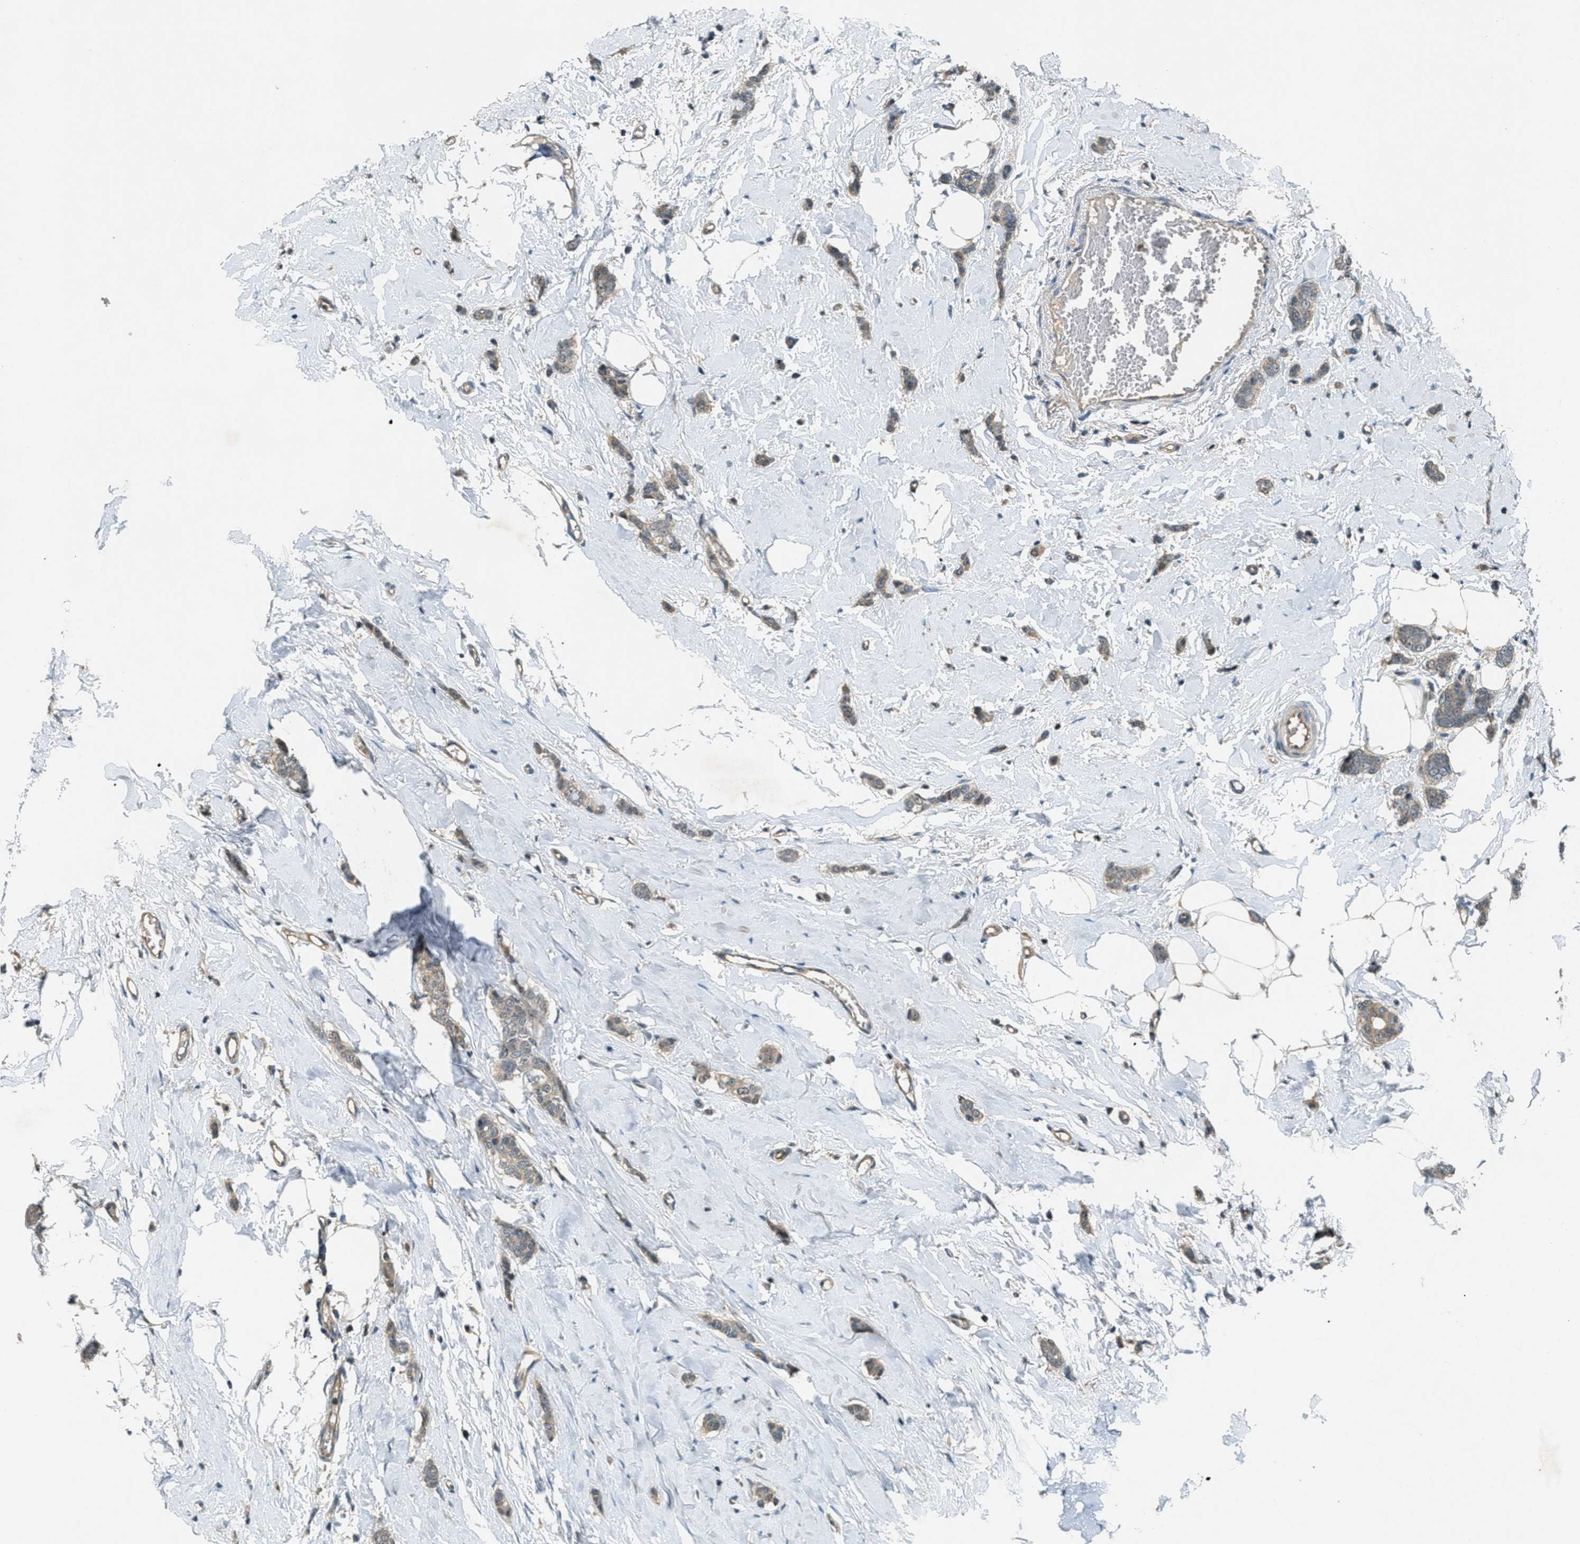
{"staining": {"intensity": "weak", "quantity": ">75%", "location": "cytoplasmic/membranous"}, "tissue": "breast cancer", "cell_type": "Tumor cells", "image_type": "cancer", "snomed": [{"axis": "morphology", "description": "Lobular carcinoma"}, {"axis": "topography", "description": "Skin"}, {"axis": "topography", "description": "Breast"}], "caption": "Breast cancer was stained to show a protein in brown. There is low levels of weak cytoplasmic/membranous positivity in about >75% of tumor cells.", "gene": "DUSP6", "patient": {"sex": "female", "age": 46}}